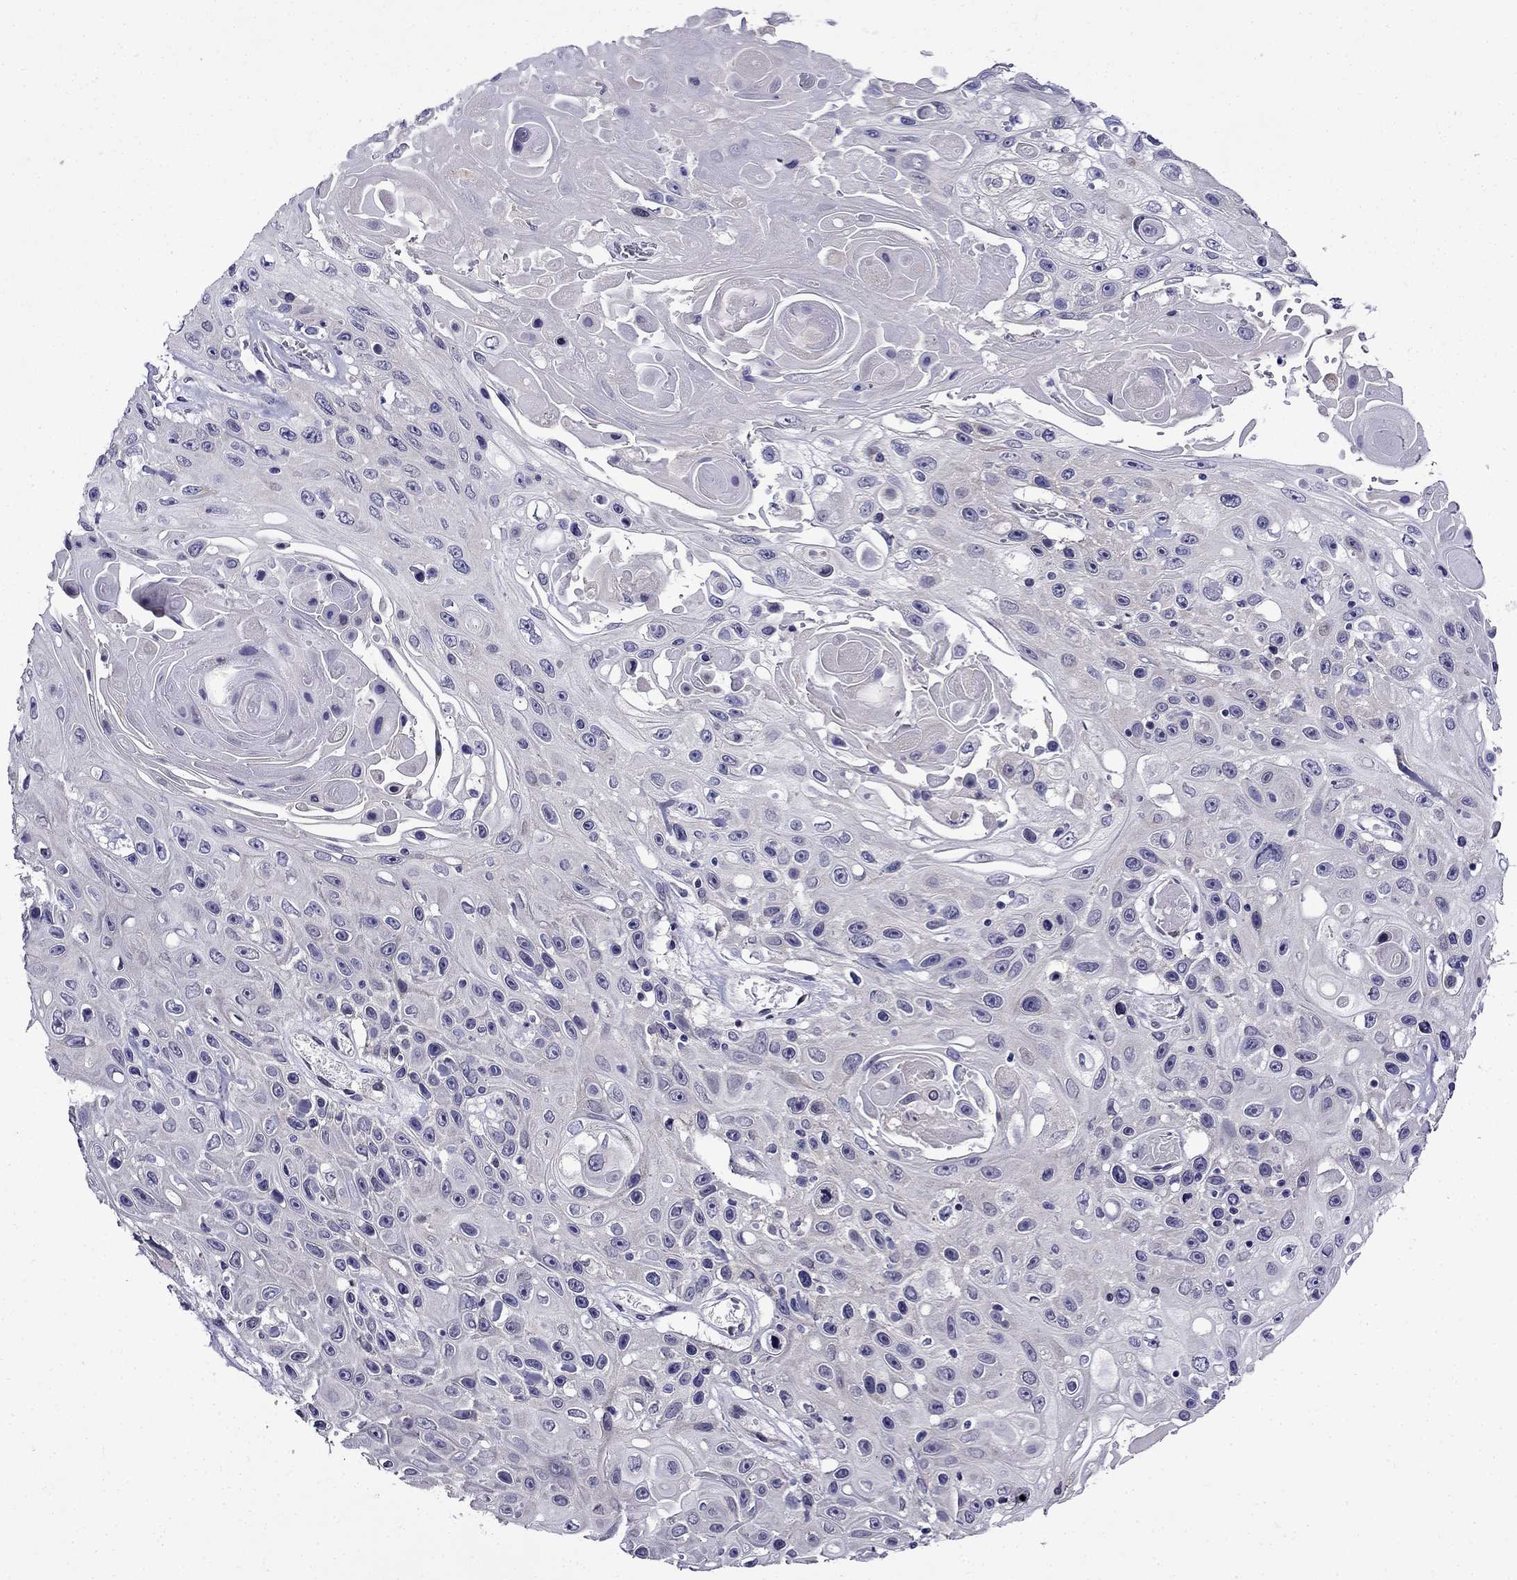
{"staining": {"intensity": "negative", "quantity": "none", "location": "none"}, "tissue": "skin cancer", "cell_type": "Tumor cells", "image_type": "cancer", "snomed": [{"axis": "morphology", "description": "Squamous cell carcinoma, NOS"}, {"axis": "topography", "description": "Skin"}], "caption": "Skin cancer (squamous cell carcinoma) was stained to show a protein in brown. There is no significant positivity in tumor cells.", "gene": "PI16", "patient": {"sex": "male", "age": 82}}